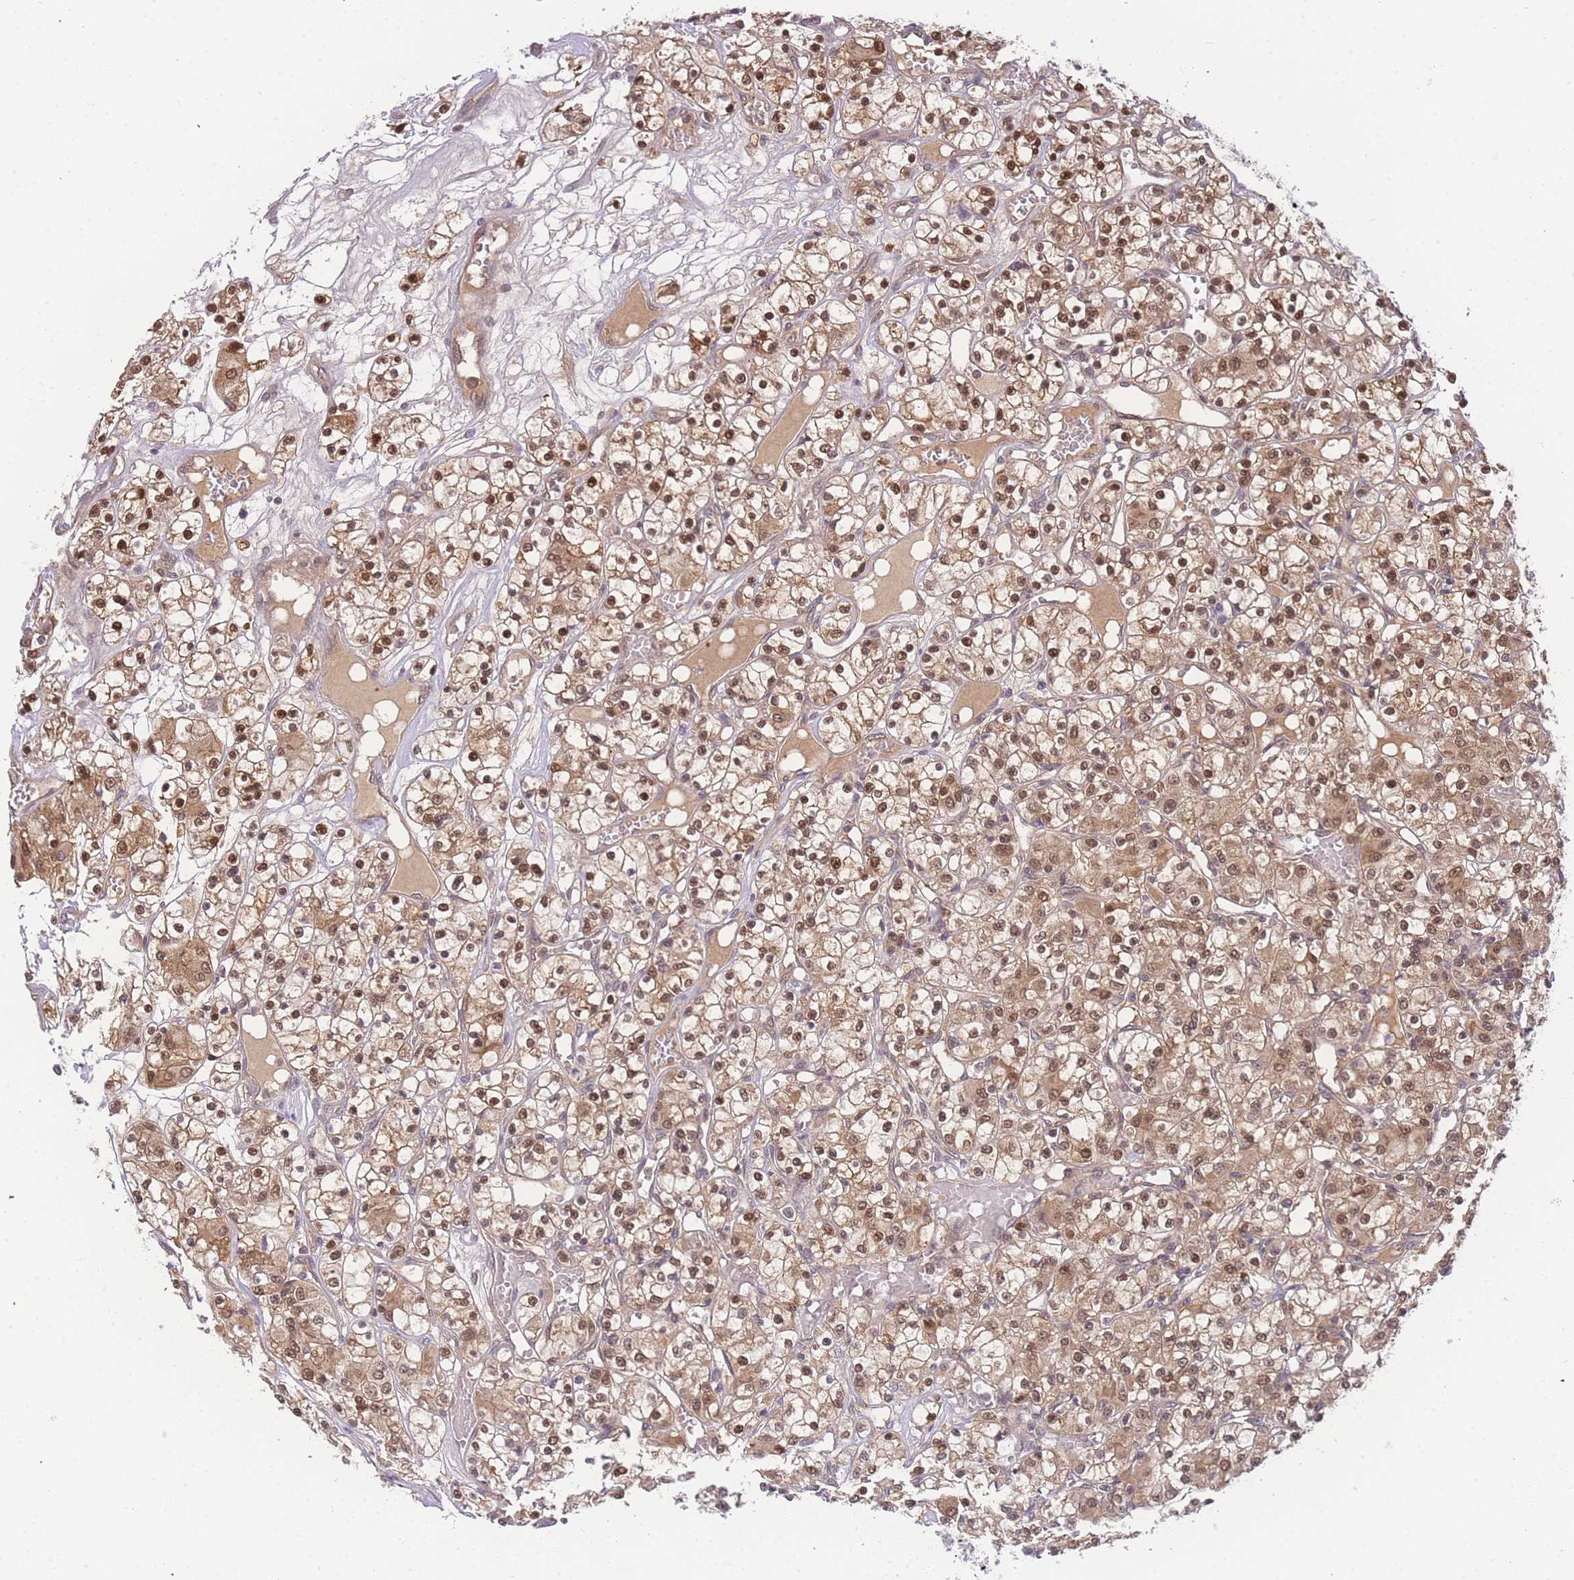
{"staining": {"intensity": "moderate", "quantity": ">75%", "location": "cytoplasmic/membranous,nuclear"}, "tissue": "renal cancer", "cell_type": "Tumor cells", "image_type": "cancer", "snomed": [{"axis": "morphology", "description": "Adenocarcinoma, NOS"}, {"axis": "topography", "description": "Kidney"}], "caption": "A brown stain shows moderate cytoplasmic/membranous and nuclear staining of a protein in renal cancer (adenocarcinoma) tumor cells.", "gene": "KIAA1191", "patient": {"sex": "female", "age": 59}}